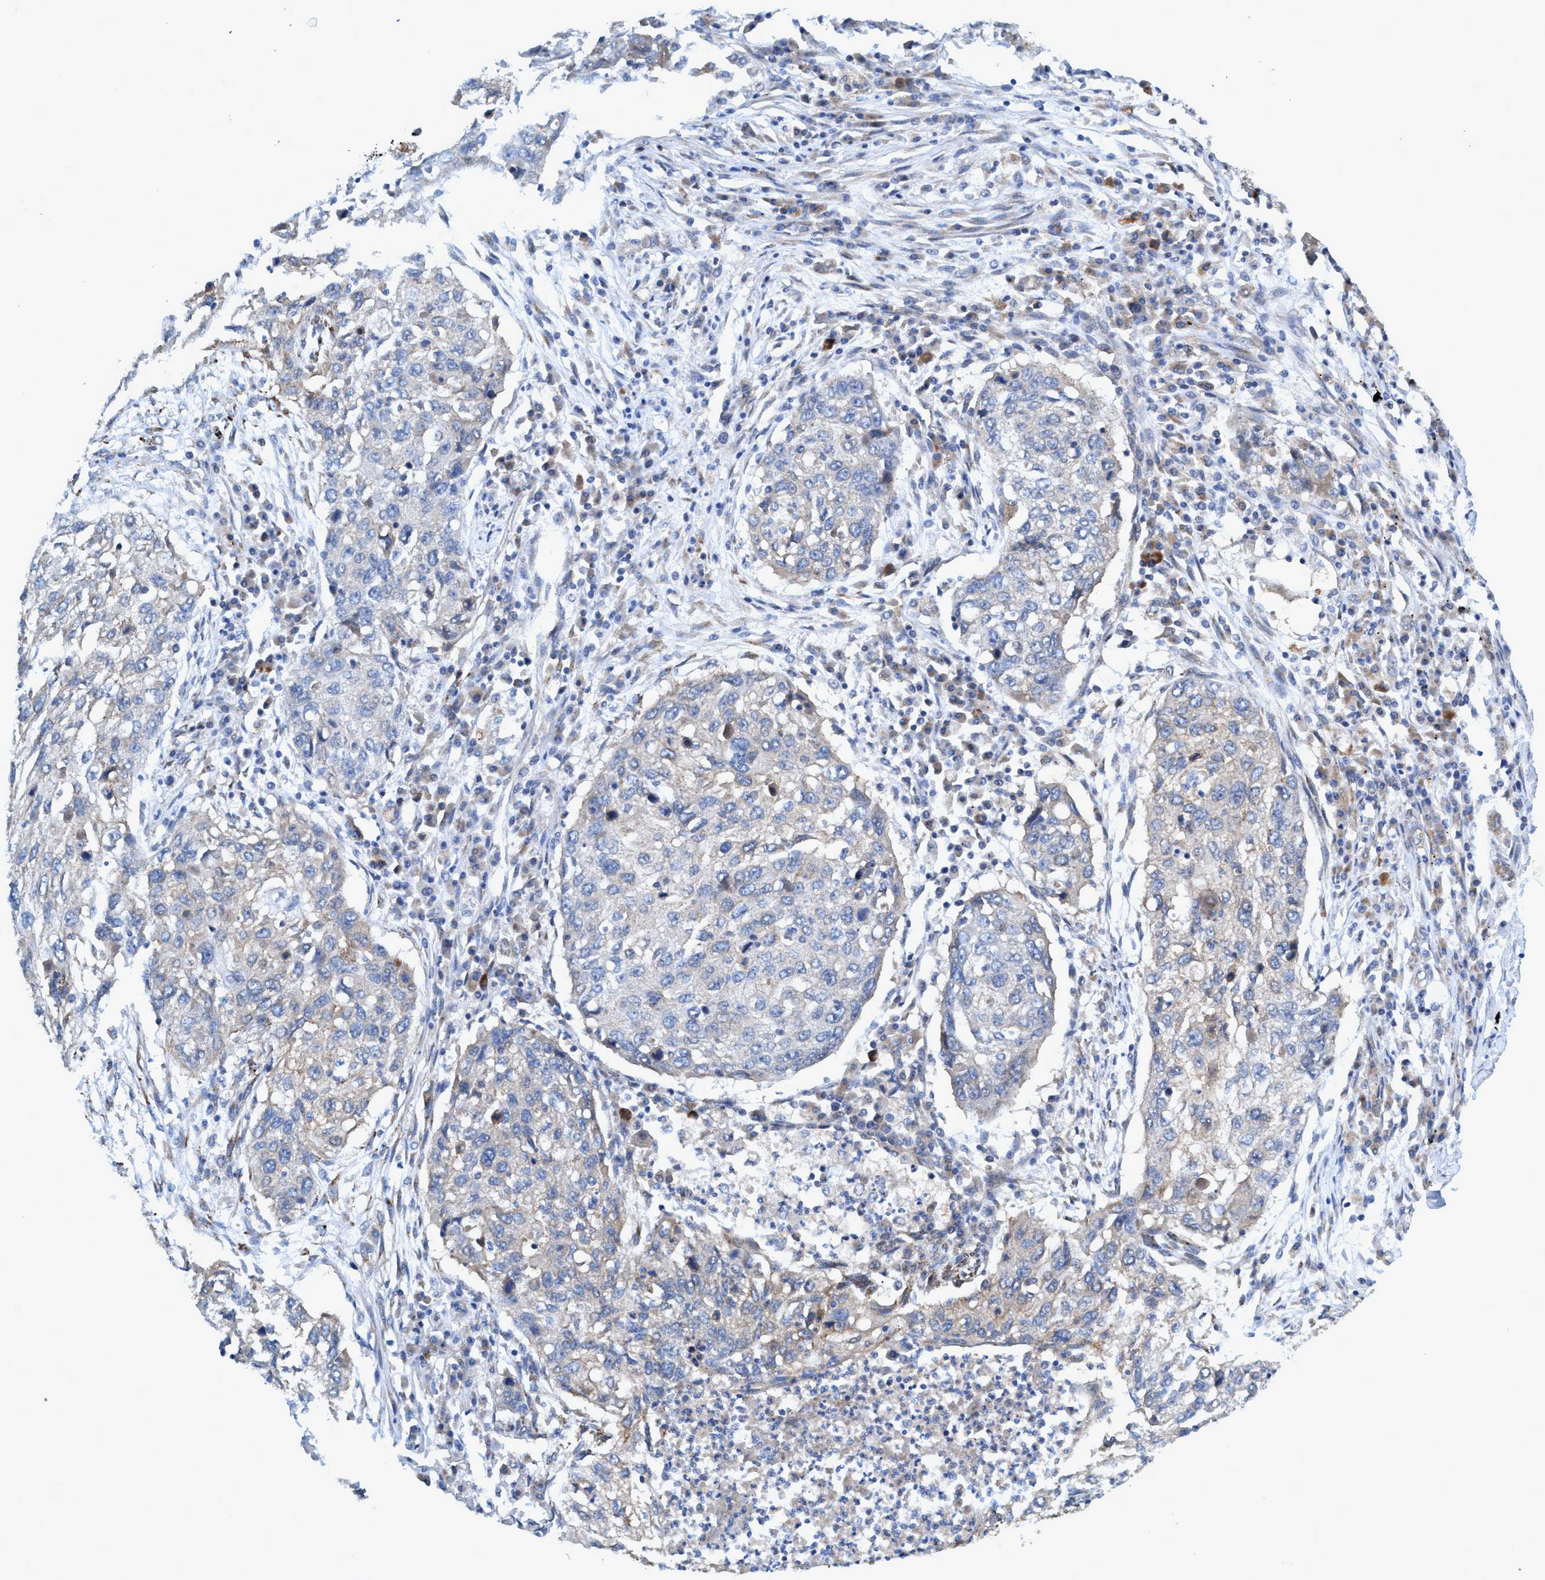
{"staining": {"intensity": "negative", "quantity": "none", "location": "none"}, "tissue": "lung cancer", "cell_type": "Tumor cells", "image_type": "cancer", "snomed": [{"axis": "morphology", "description": "Squamous cell carcinoma, NOS"}, {"axis": "topography", "description": "Lung"}], "caption": "Immunohistochemistry (IHC) of human lung cancer displays no staining in tumor cells. Nuclei are stained in blue.", "gene": "TRIM65", "patient": {"sex": "female", "age": 63}}